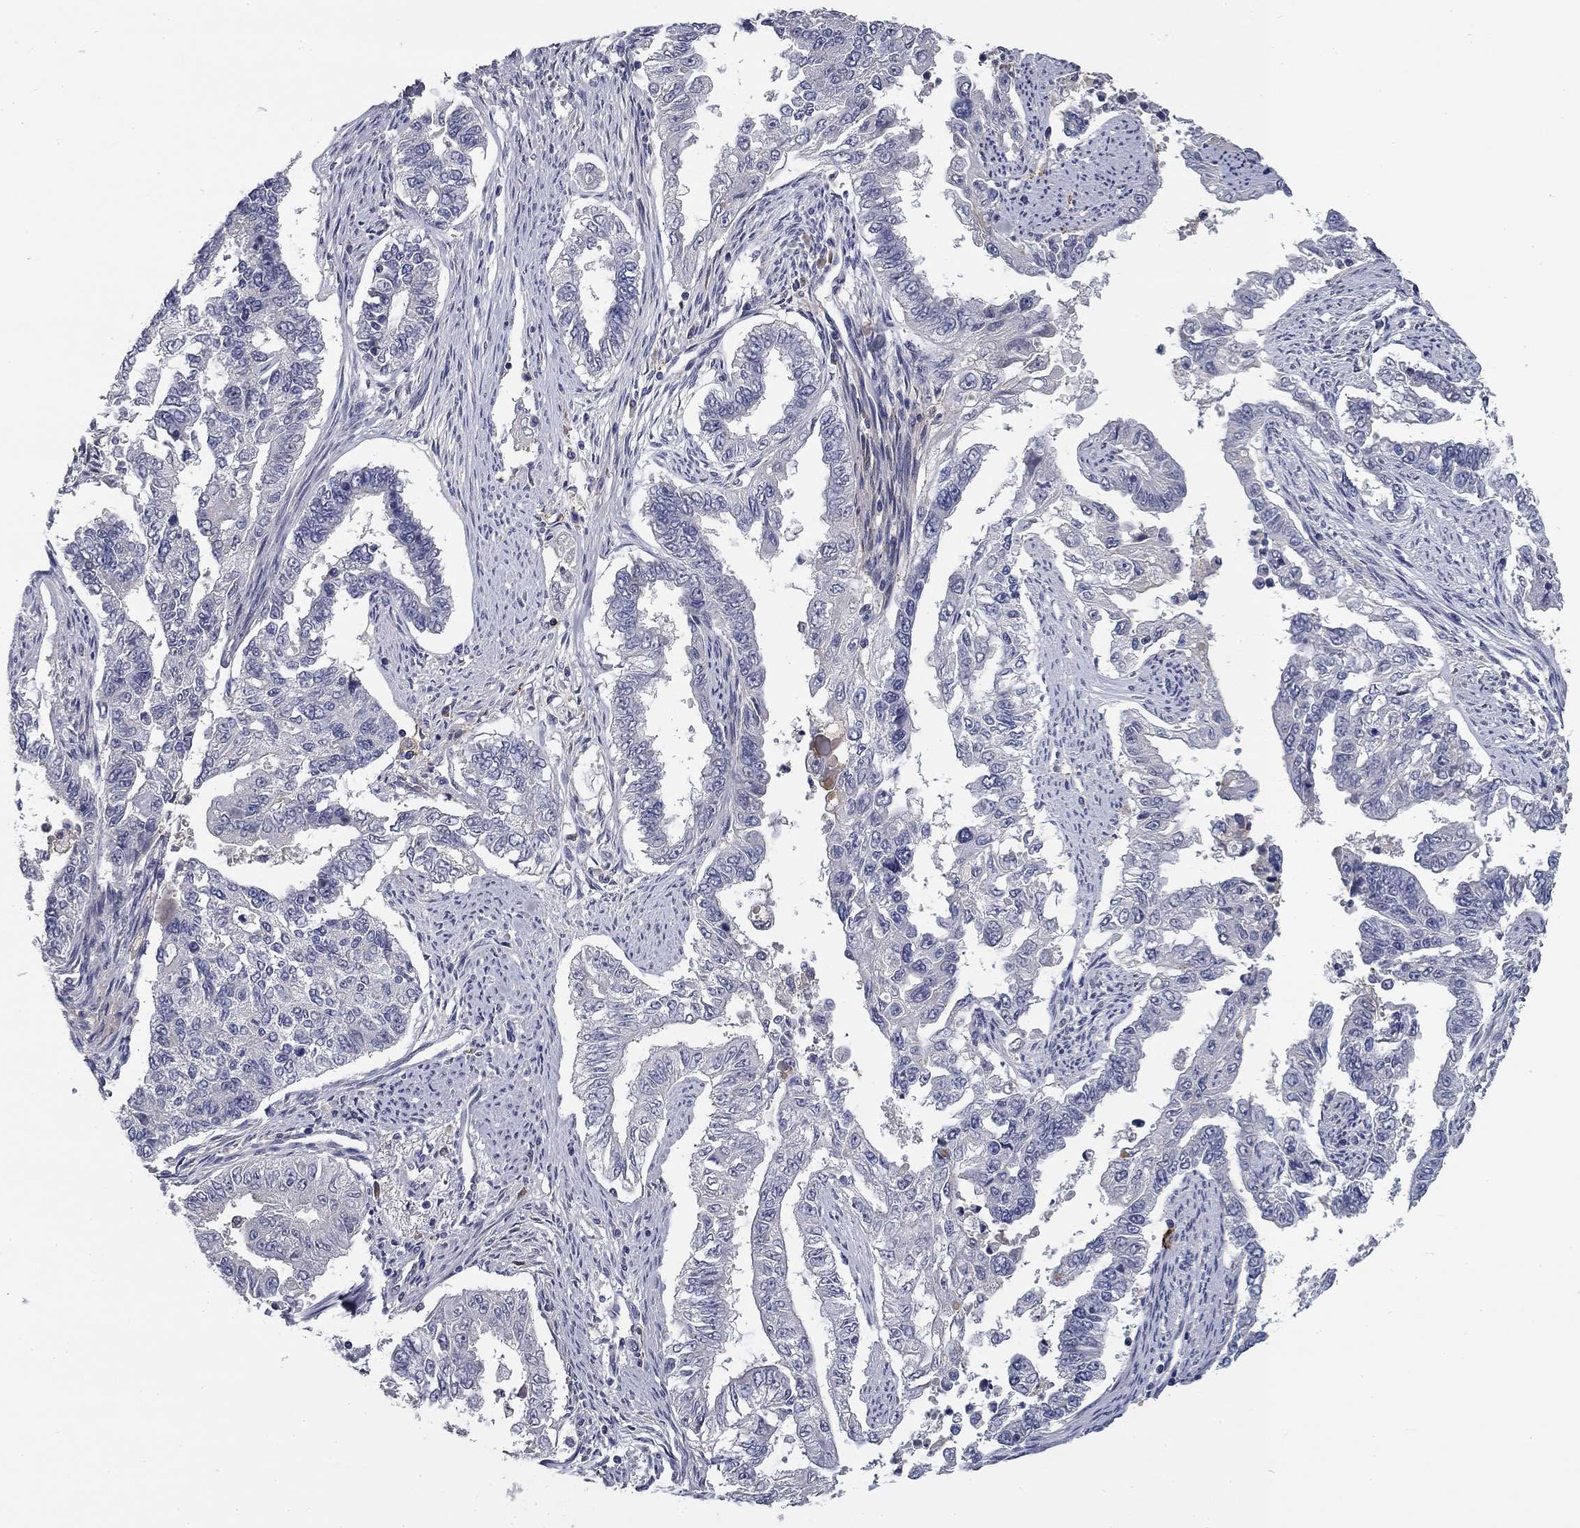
{"staining": {"intensity": "negative", "quantity": "none", "location": "none"}, "tissue": "endometrial cancer", "cell_type": "Tumor cells", "image_type": "cancer", "snomed": [{"axis": "morphology", "description": "Adenocarcinoma, NOS"}, {"axis": "topography", "description": "Uterus"}], "caption": "Protein analysis of adenocarcinoma (endometrial) reveals no significant staining in tumor cells. (Stains: DAB (3,3'-diaminobenzidine) immunohistochemistry with hematoxylin counter stain, Microscopy: brightfield microscopy at high magnification).", "gene": "CD274", "patient": {"sex": "female", "age": 59}}